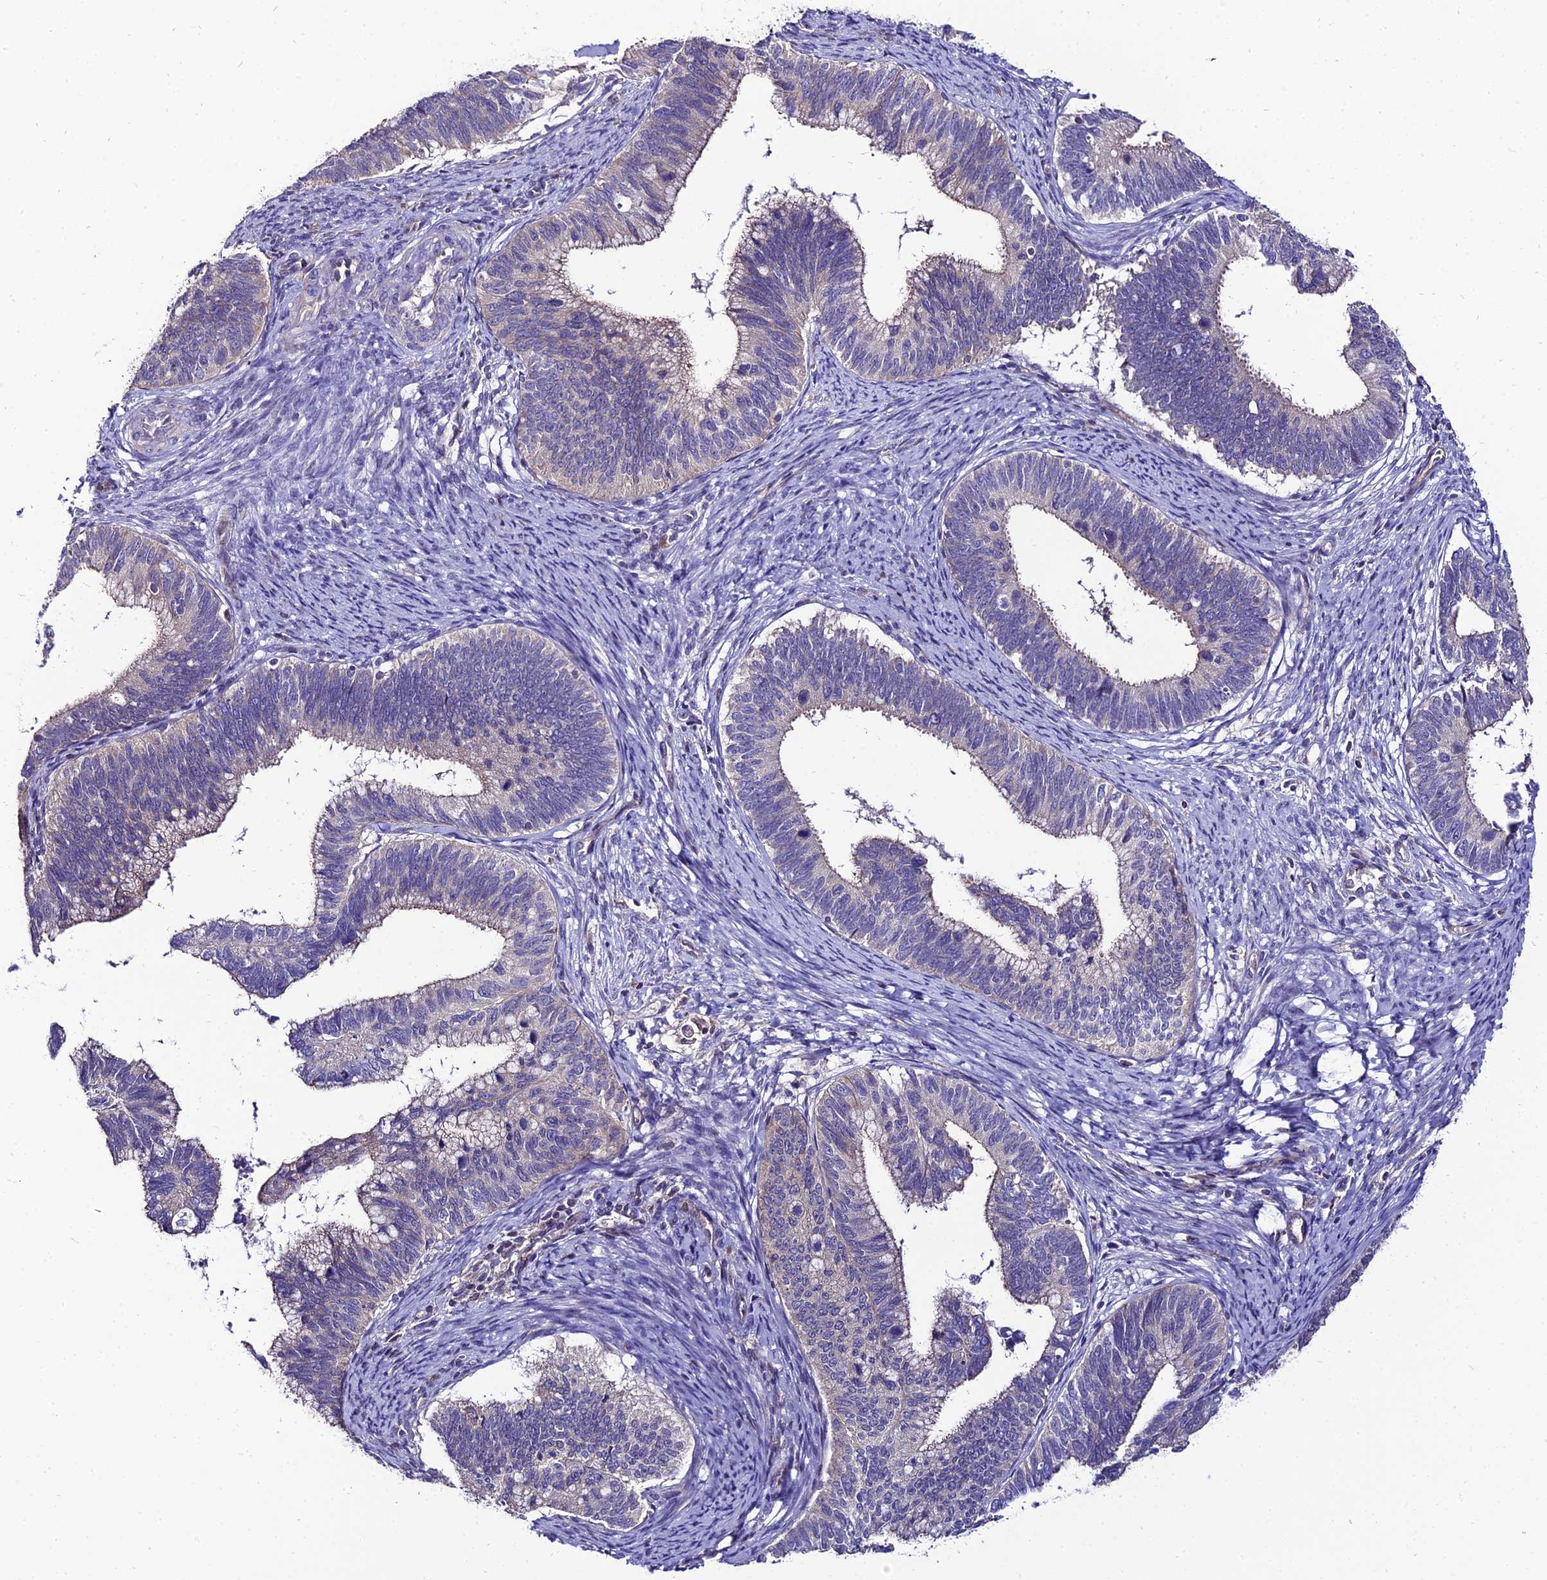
{"staining": {"intensity": "negative", "quantity": "none", "location": "none"}, "tissue": "cervical cancer", "cell_type": "Tumor cells", "image_type": "cancer", "snomed": [{"axis": "morphology", "description": "Adenocarcinoma, NOS"}, {"axis": "topography", "description": "Cervix"}], "caption": "Cervical cancer was stained to show a protein in brown. There is no significant expression in tumor cells. (Brightfield microscopy of DAB IHC at high magnification).", "gene": "SHQ1", "patient": {"sex": "female", "age": 42}}